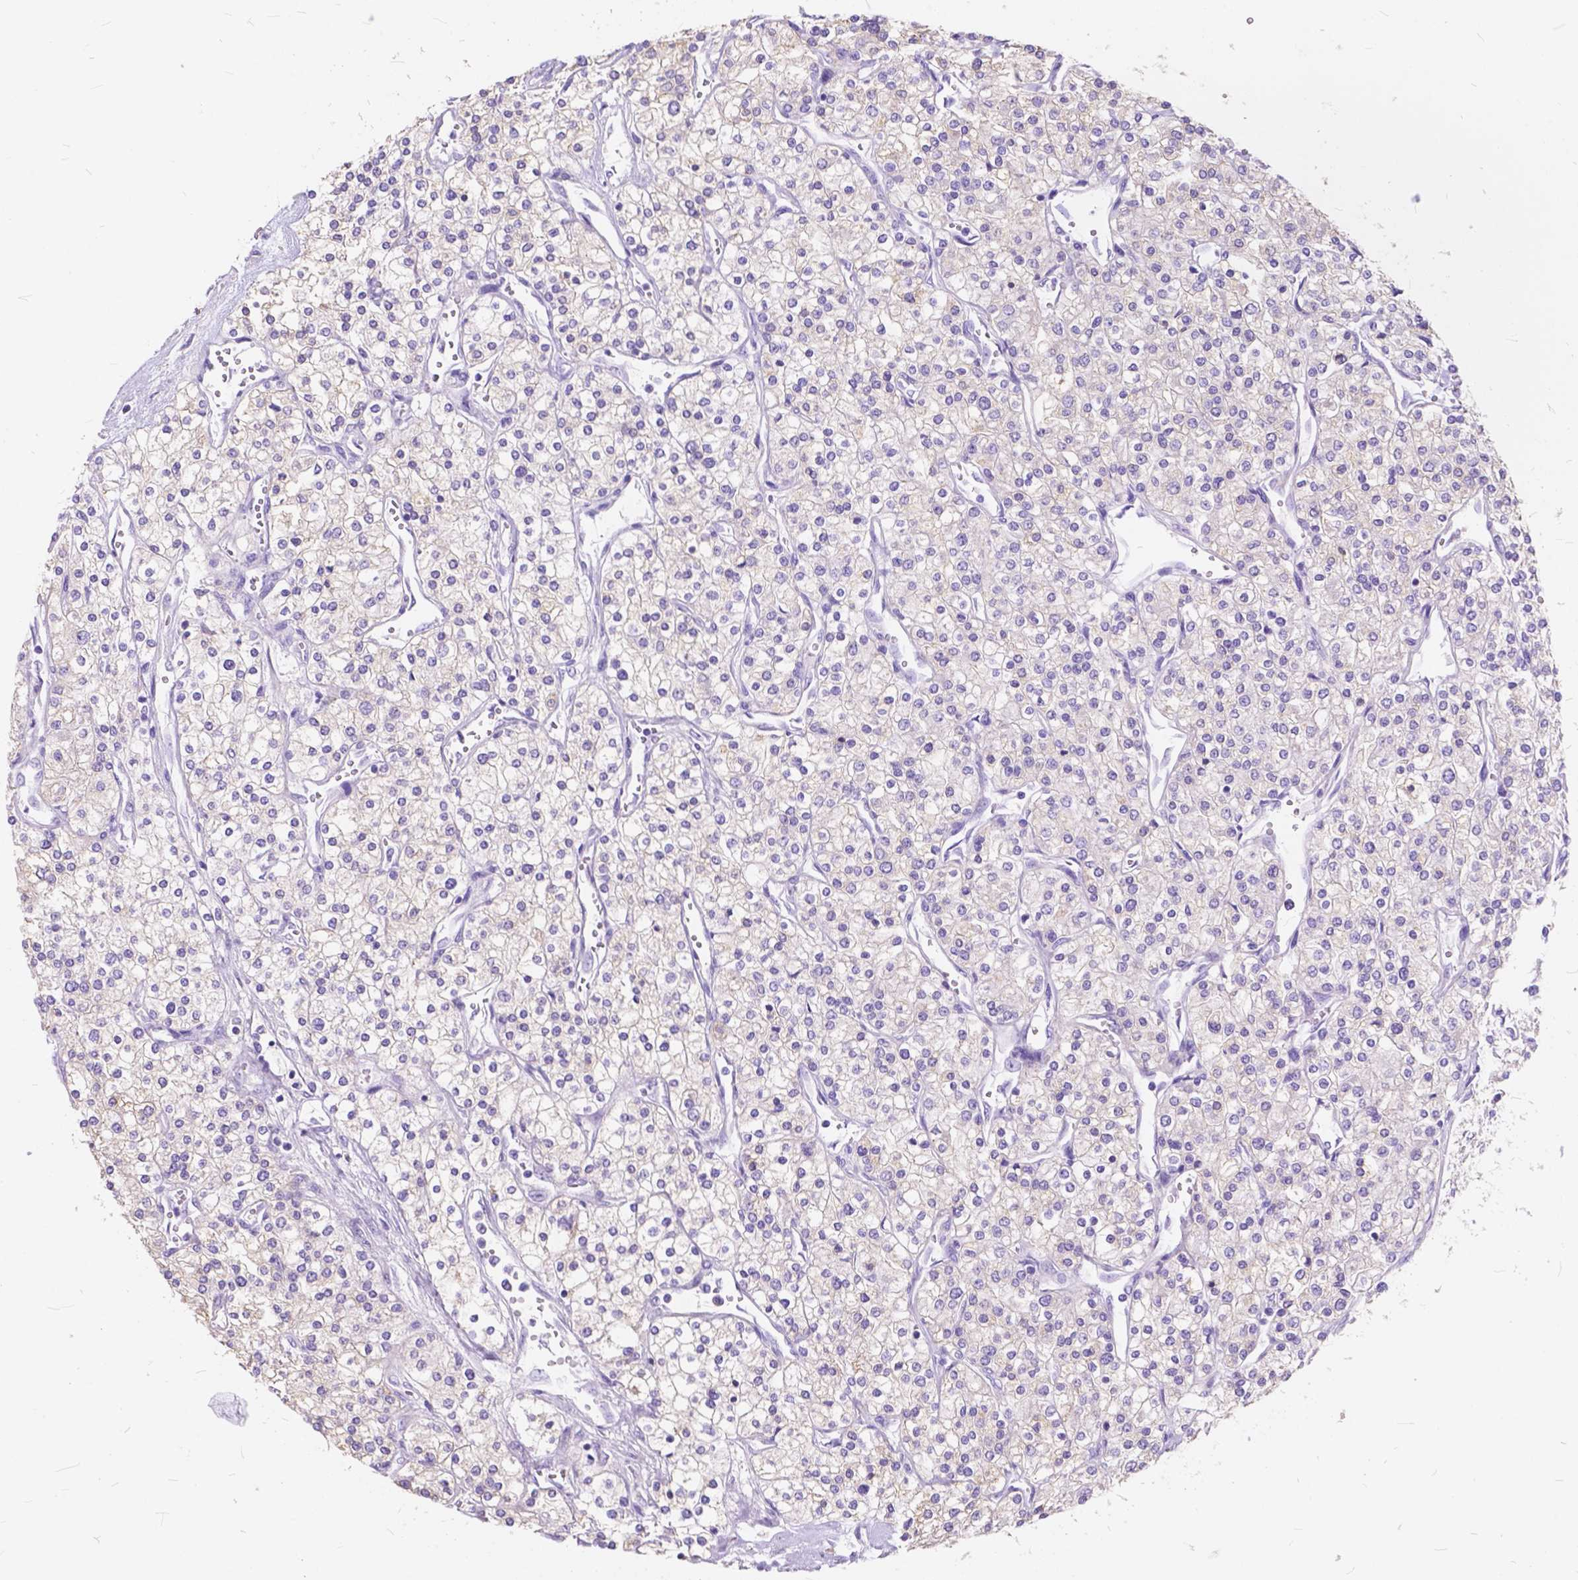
{"staining": {"intensity": "negative", "quantity": "none", "location": "none"}, "tissue": "renal cancer", "cell_type": "Tumor cells", "image_type": "cancer", "snomed": [{"axis": "morphology", "description": "Adenocarcinoma, NOS"}, {"axis": "topography", "description": "Kidney"}], "caption": "Photomicrograph shows no protein positivity in tumor cells of renal adenocarcinoma tissue.", "gene": "FOXL2", "patient": {"sex": "male", "age": 80}}